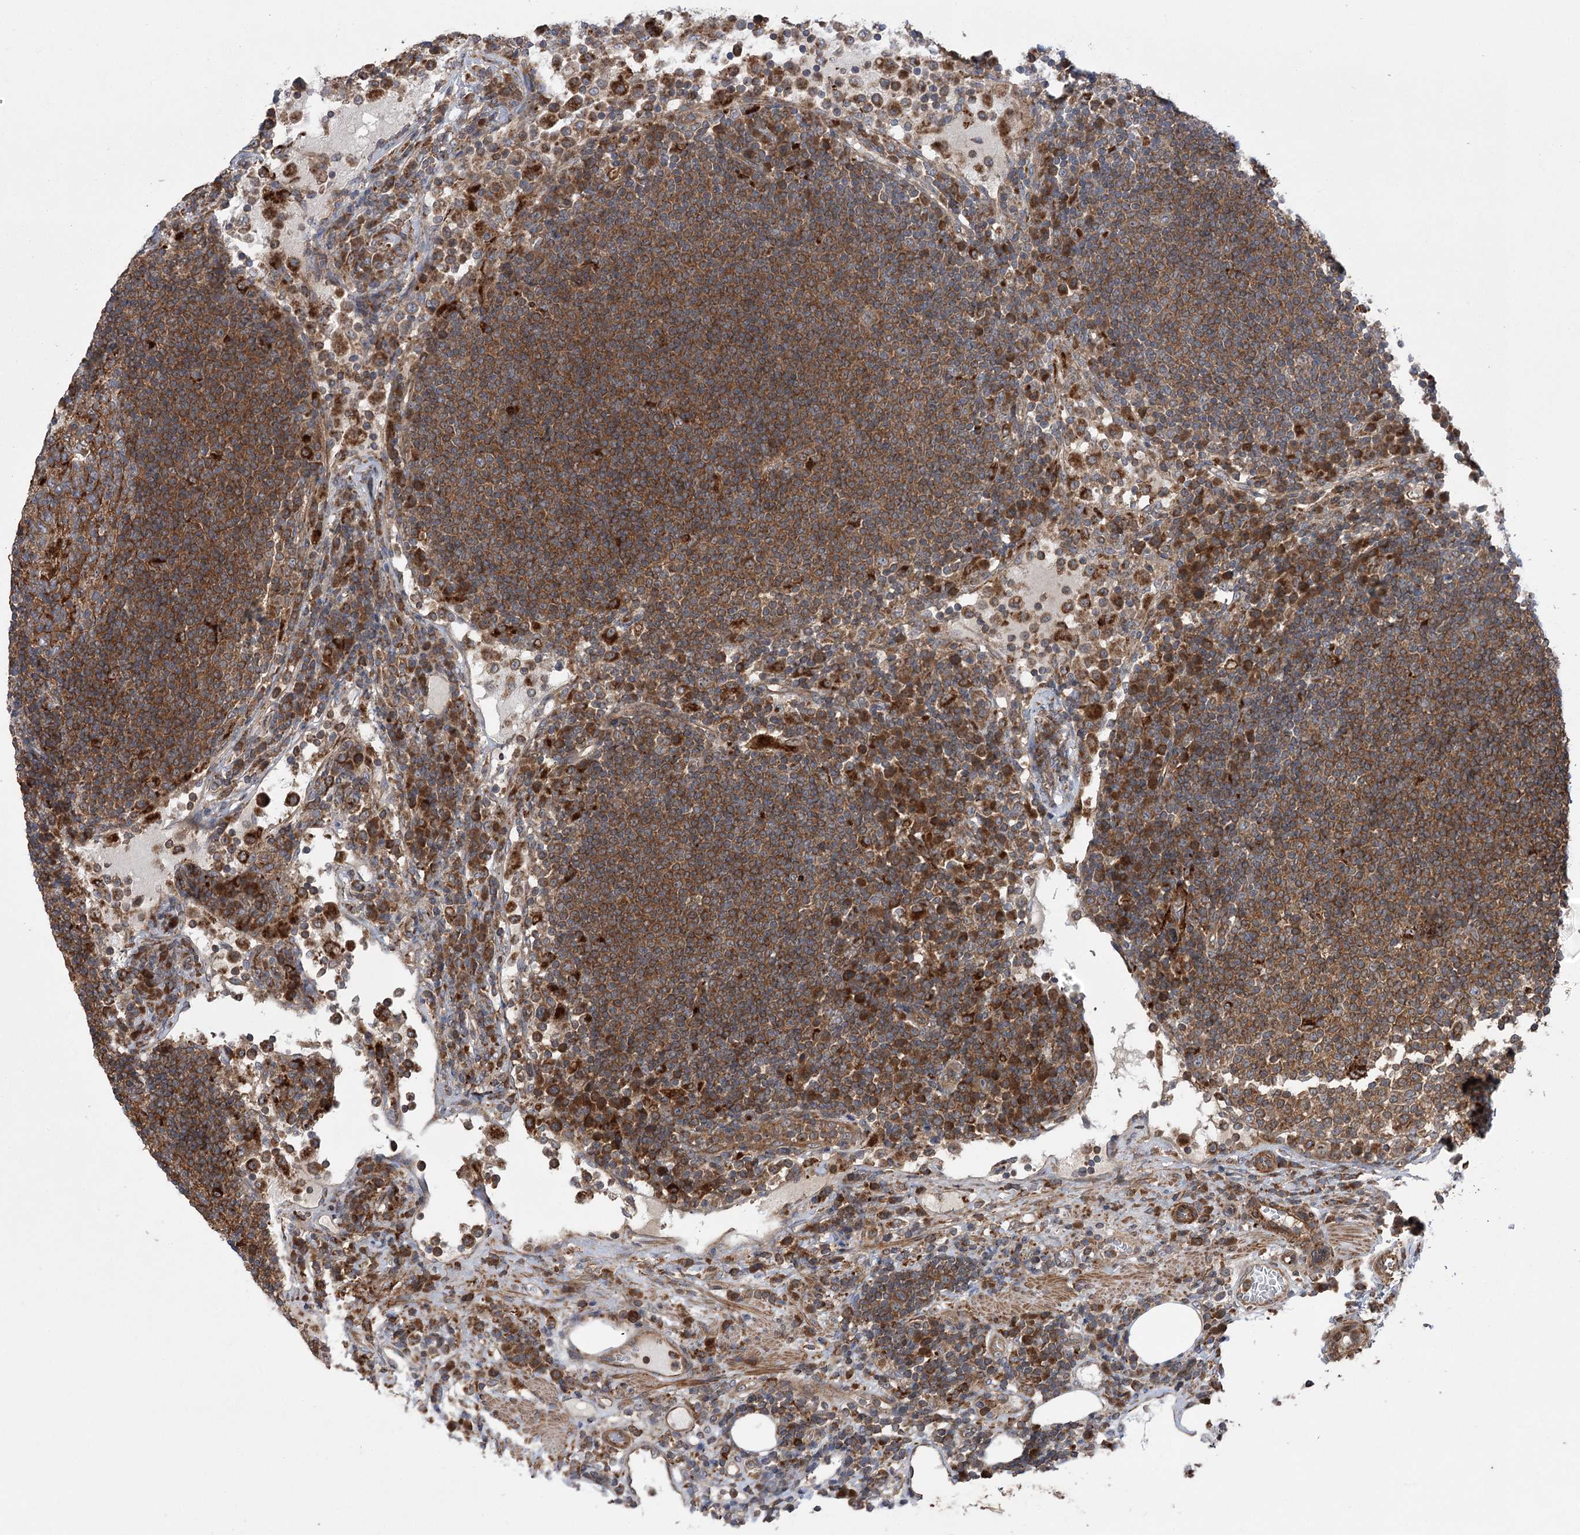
{"staining": {"intensity": "moderate", "quantity": ">75%", "location": "cytoplasmic/membranous"}, "tissue": "lymph node", "cell_type": "Germinal center cells", "image_type": "normal", "snomed": [{"axis": "morphology", "description": "Normal tissue, NOS"}, {"axis": "topography", "description": "Lymph node"}], "caption": "High-power microscopy captured an IHC image of benign lymph node, revealing moderate cytoplasmic/membranous staining in approximately >75% of germinal center cells. (DAB (3,3'-diaminobenzidine) = brown stain, brightfield microscopy at high magnification).", "gene": "VPS37B", "patient": {"sex": "female", "age": 53}}